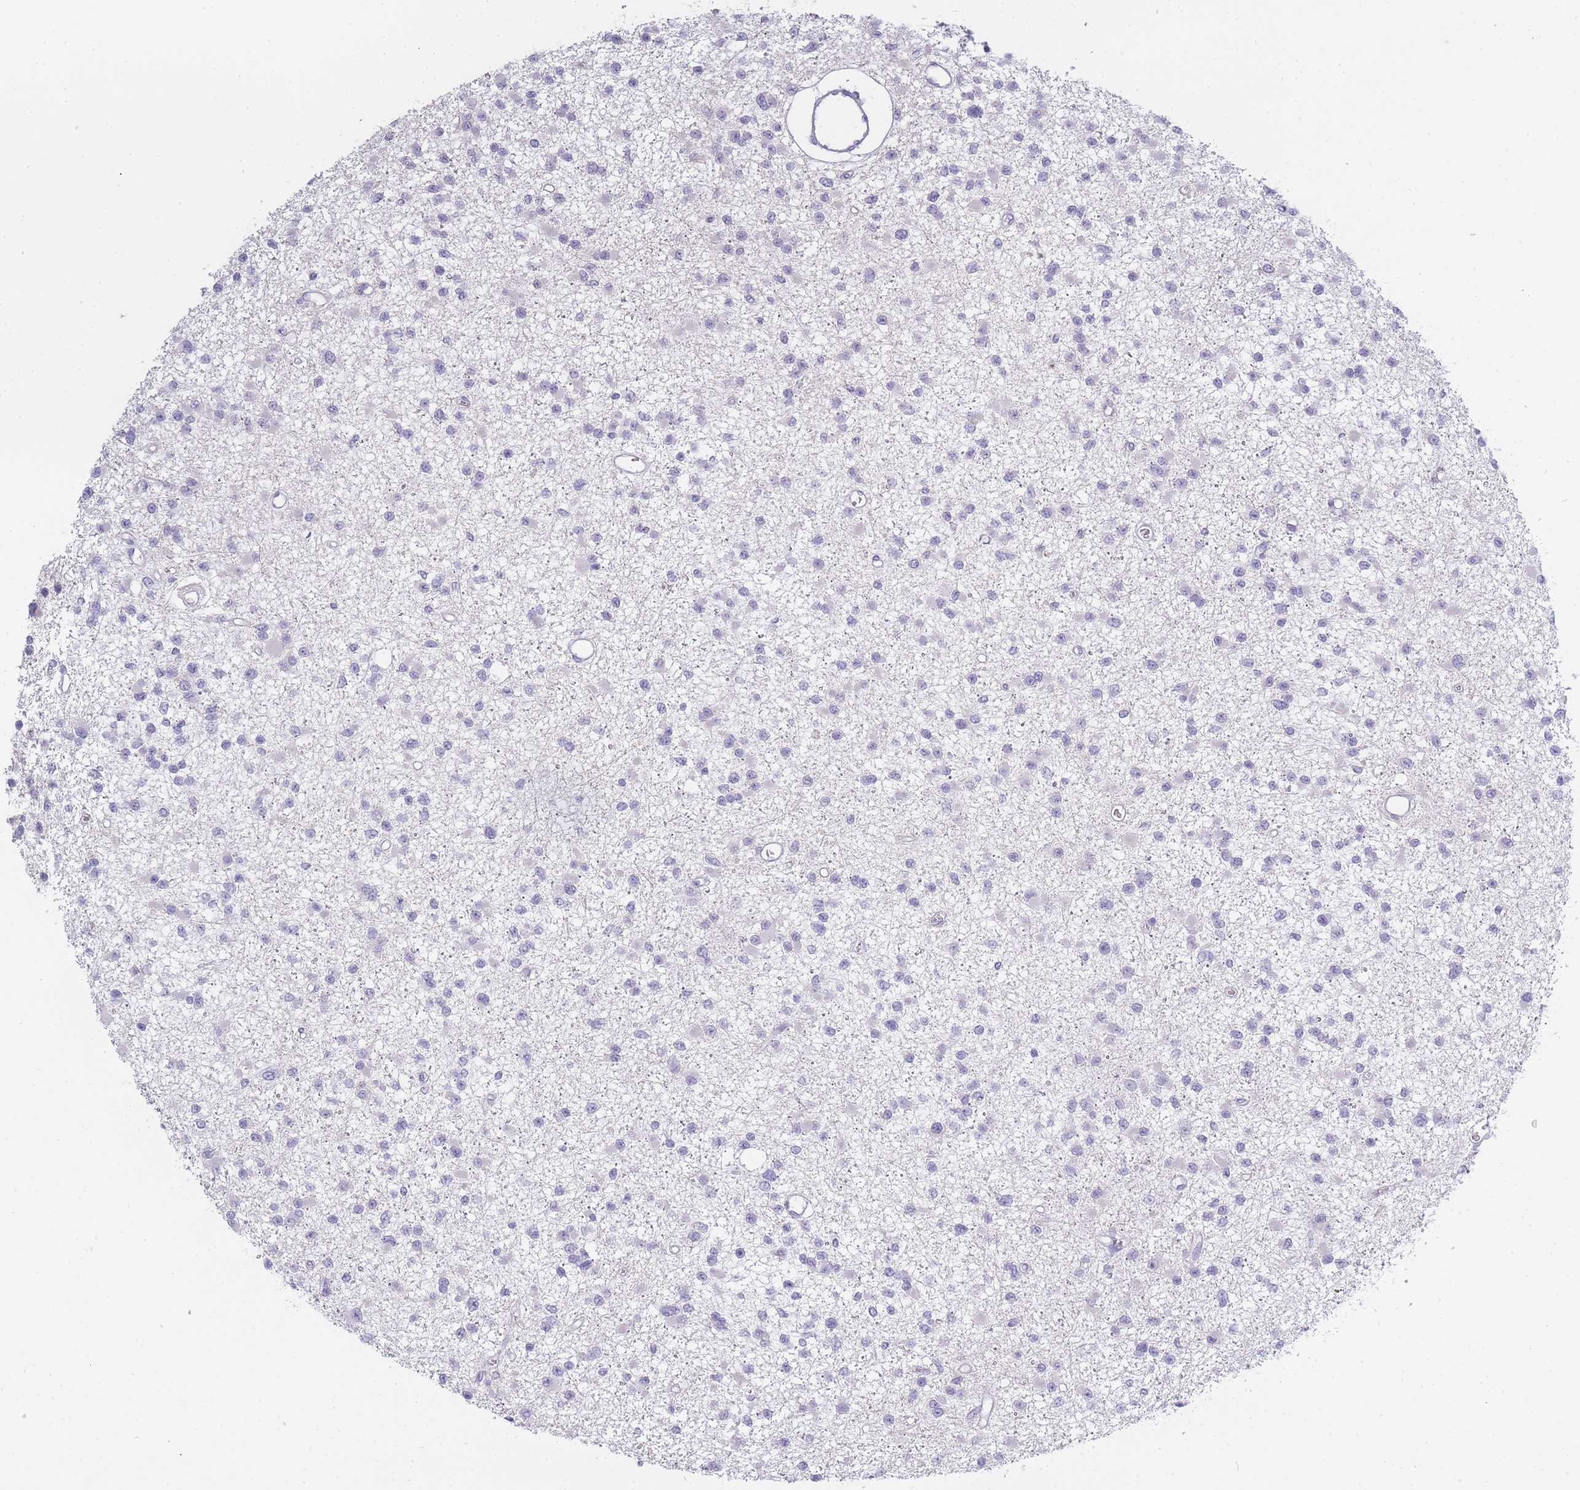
{"staining": {"intensity": "negative", "quantity": "none", "location": "none"}, "tissue": "glioma", "cell_type": "Tumor cells", "image_type": "cancer", "snomed": [{"axis": "morphology", "description": "Glioma, malignant, Low grade"}, {"axis": "topography", "description": "Brain"}], "caption": "A high-resolution histopathology image shows immunohistochemistry staining of glioma, which displays no significant positivity in tumor cells.", "gene": "INS", "patient": {"sex": "female", "age": 22}}